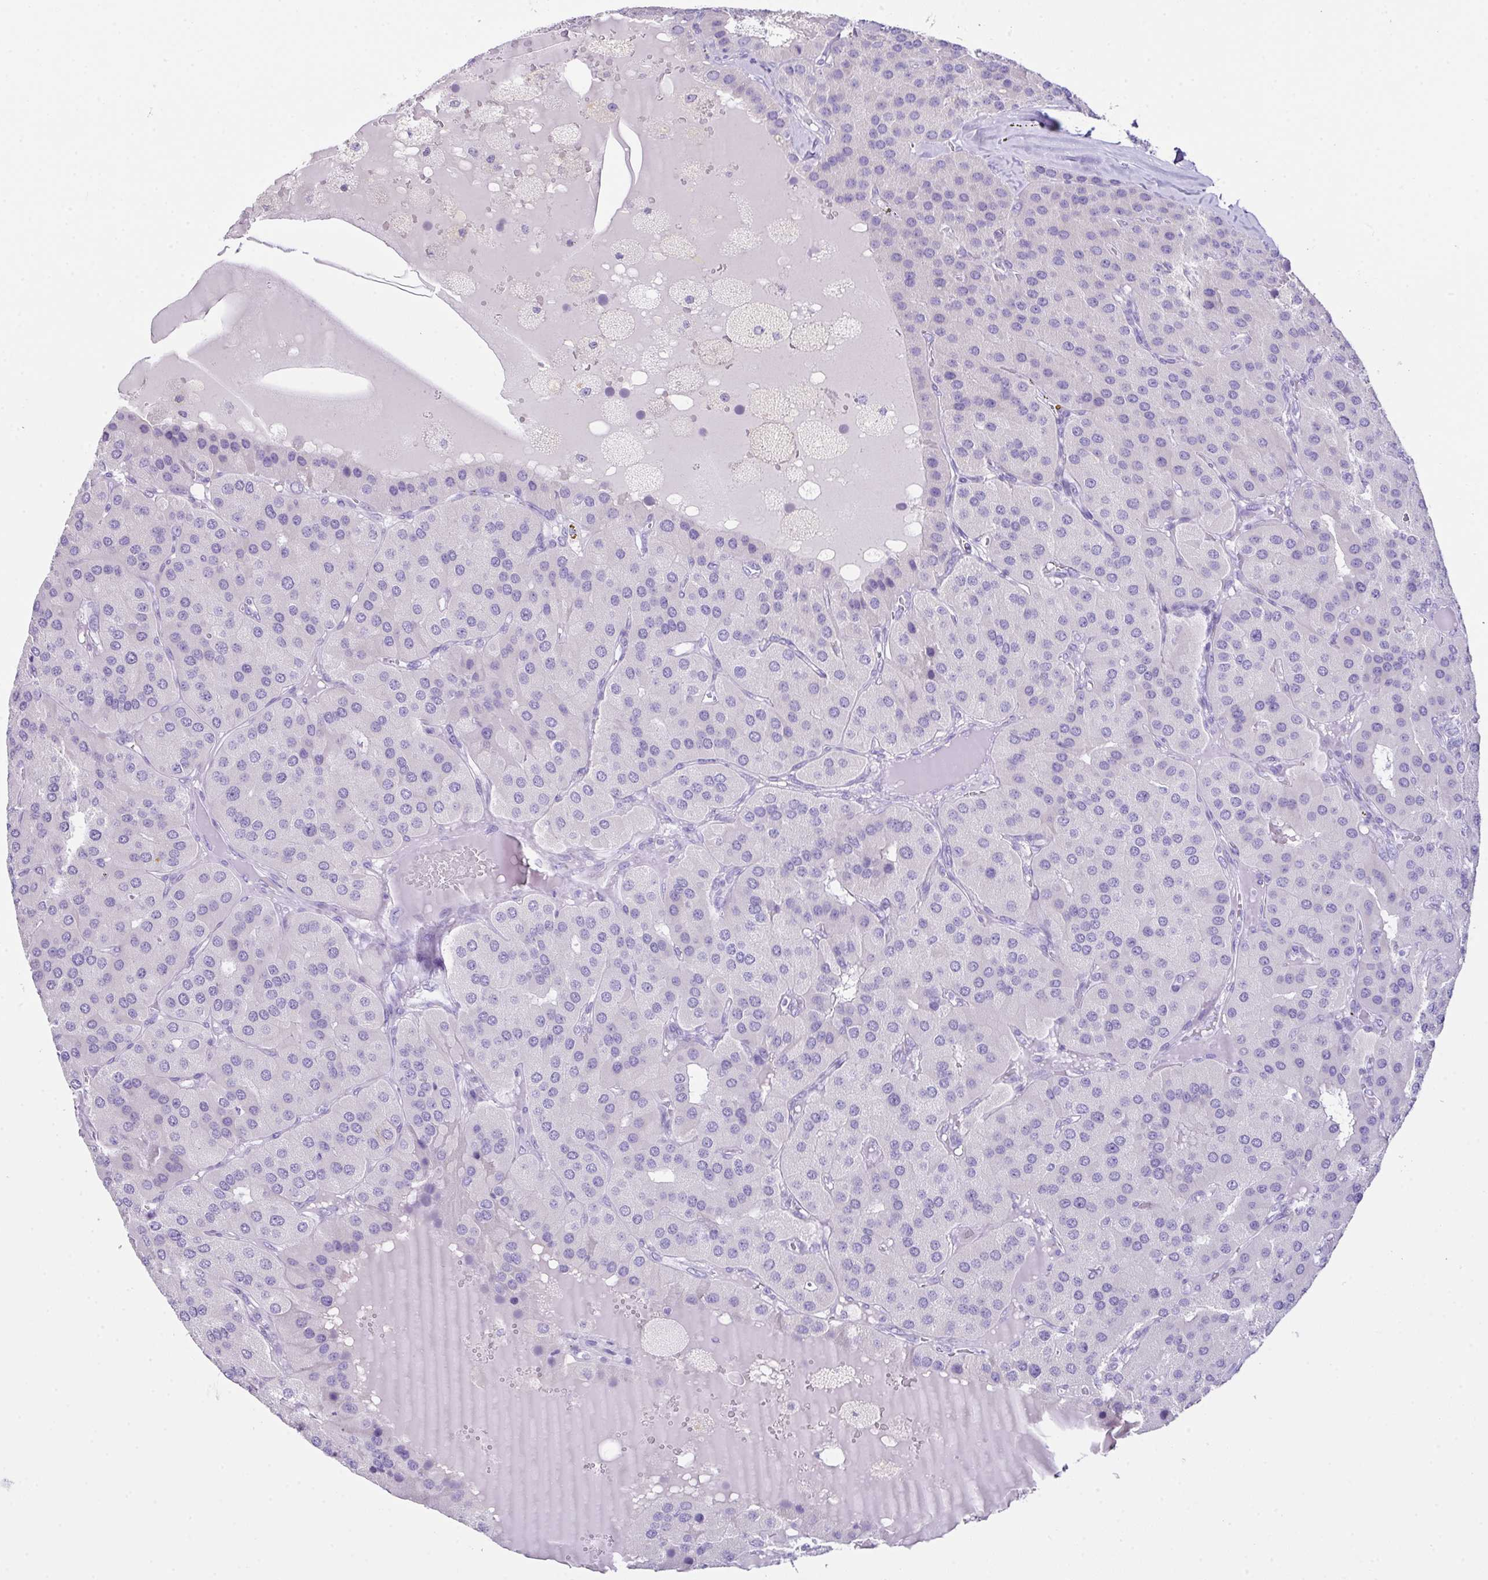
{"staining": {"intensity": "negative", "quantity": "none", "location": "none"}, "tissue": "parathyroid gland", "cell_type": "Glandular cells", "image_type": "normal", "snomed": [{"axis": "morphology", "description": "Normal tissue, NOS"}, {"axis": "morphology", "description": "Adenoma, NOS"}, {"axis": "topography", "description": "Parathyroid gland"}], "caption": "Immunohistochemistry micrograph of normal human parathyroid gland stained for a protein (brown), which shows no positivity in glandular cells. (Stains: DAB (3,3'-diaminobenzidine) IHC with hematoxylin counter stain, Microscopy: brightfield microscopy at high magnification).", "gene": "LGALS4", "patient": {"sex": "female", "age": 86}}